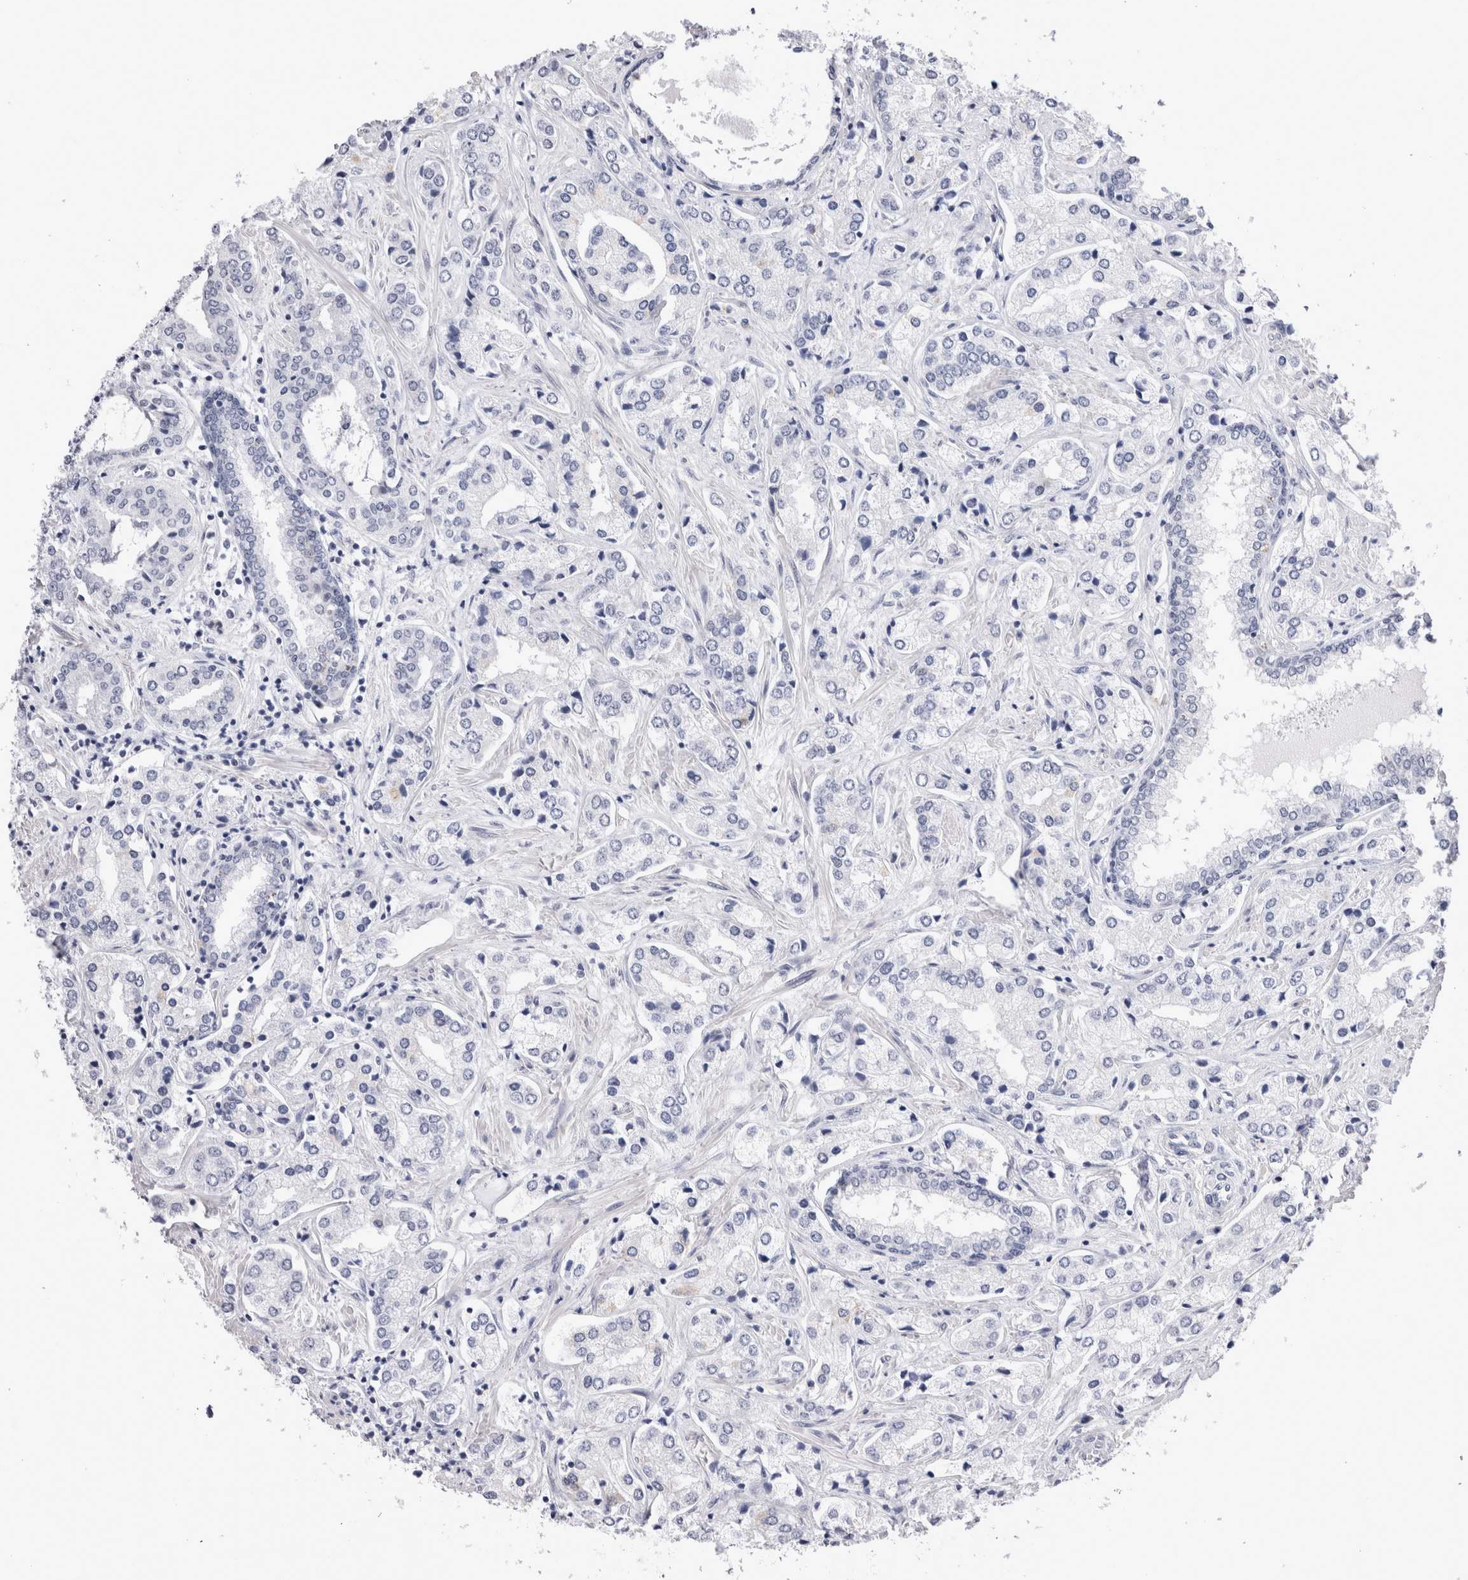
{"staining": {"intensity": "negative", "quantity": "none", "location": "none"}, "tissue": "prostate cancer", "cell_type": "Tumor cells", "image_type": "cancer", "snomed": [{"axis": "morphology", "description": "Adenocarcinoma, High grade"}, {"axis": "topography", "description": "Prostate"}], "caption": "Protein analysis of prostate cancer demonstrates no significant staining in tumor cells.", "gene": "RBM6", "patient": {"sex": "male", "age": 66}}